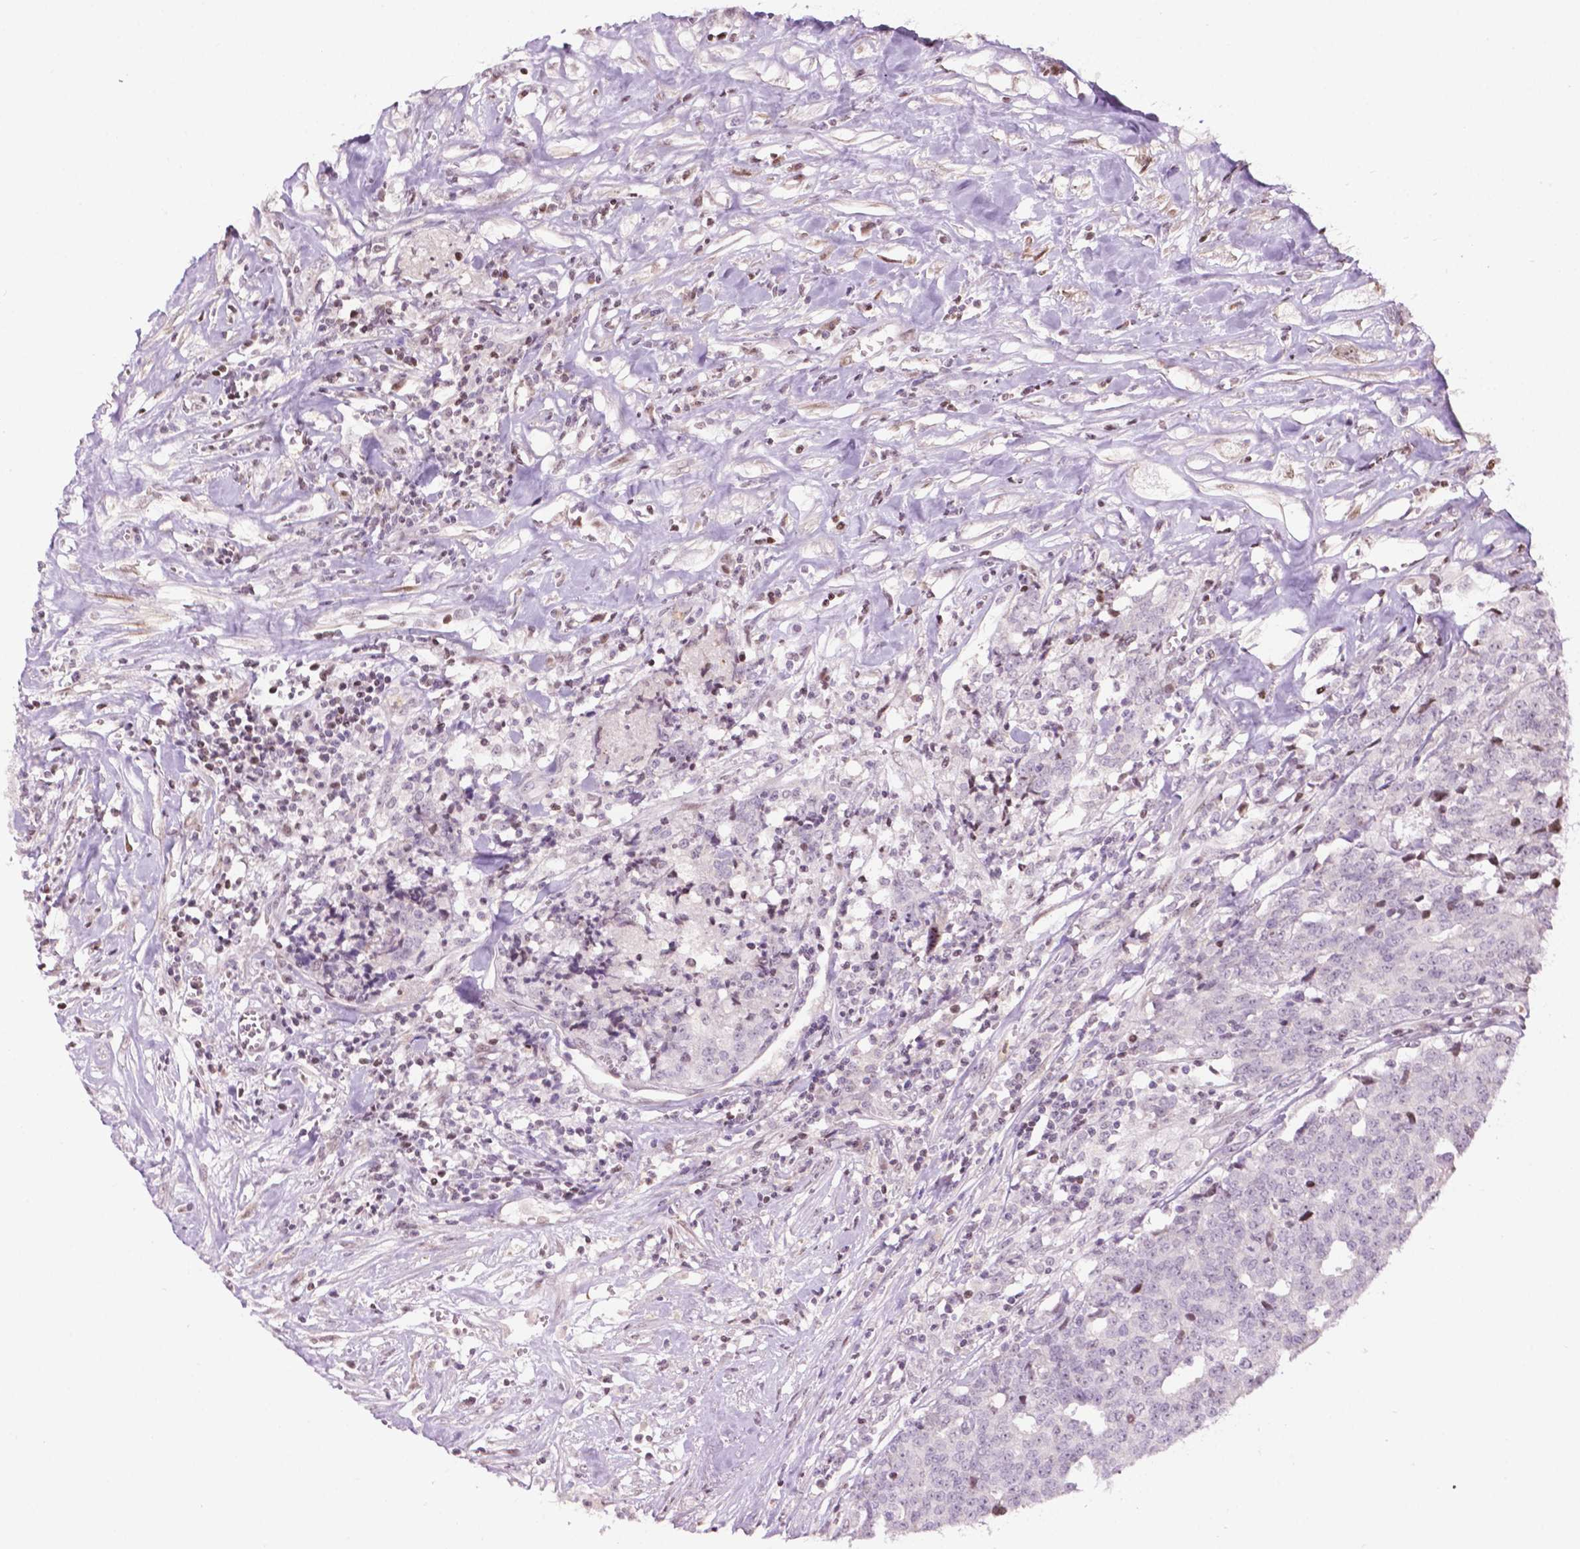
{"staining": {"intensity": "negative", "quantity": "none", "location": "none"}, "tissue": "prostate cancer", "cell_type": "Tumor cells", "image_type": "cancer", "snomed": [{"axis": "morphology", "description": "Adenocarcinoma, High grade"}, {"axis": "topography", "description": "Prostate and seminal vesicle, NOS"}], "caption": "High magnification brightfield microscopy of prostate cancer stained with DAB (3,3'-diaminobenzidine) (brown) and counterstained with hematoxylin (blue): tumor cells show no significant staining.", "gene": "PTPN18", "patient": {"sex": "male", "age": 60}}